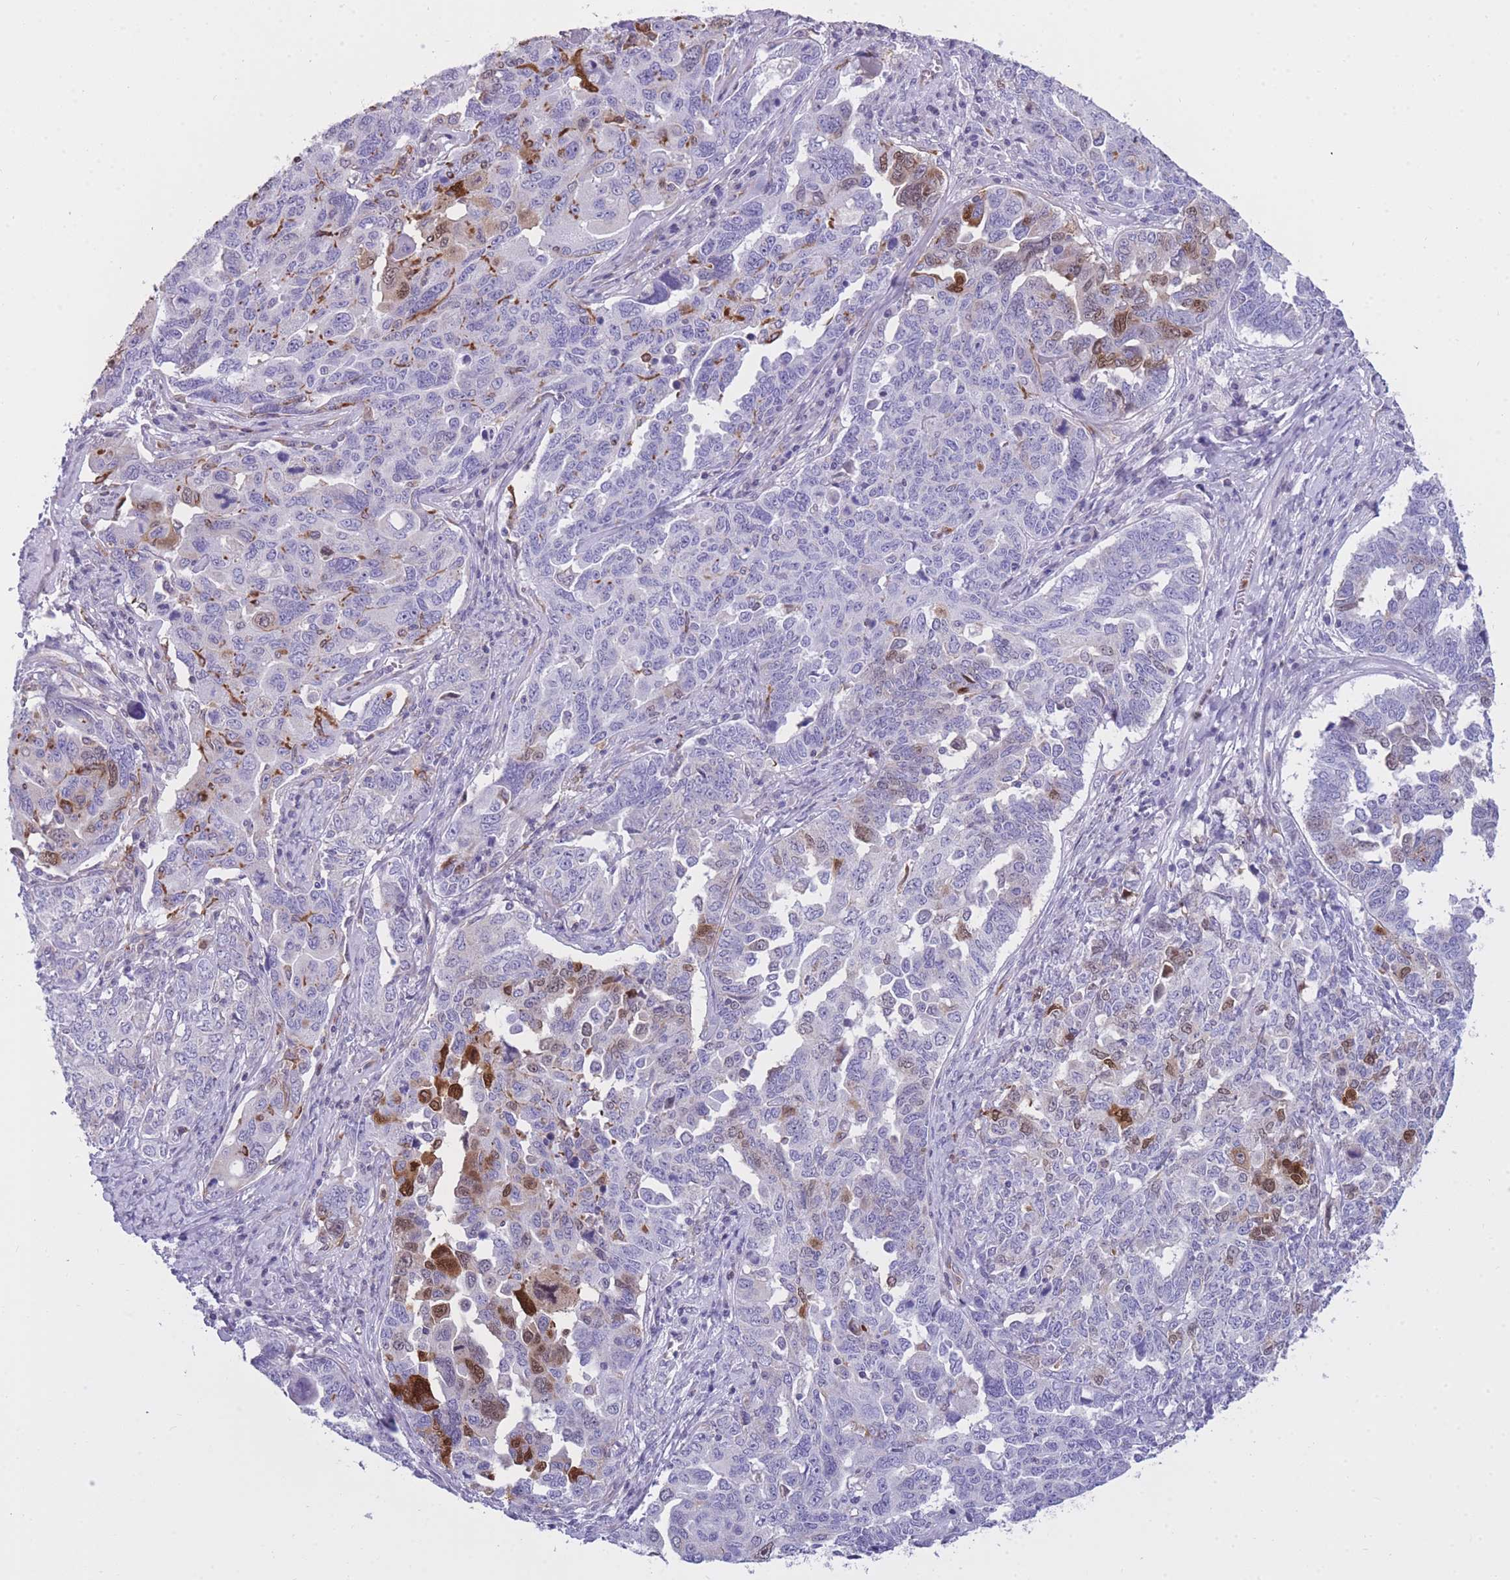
{"staining": {"intensity": "moderate", "quantity": "<25%", "location": "cytoplasmic/membranous,nuclear"}, "tissue": "ovarian cancer", "cell_type": "Tumor cells", "image_type": "cancer", "snomed": [{"axis": "morphology", "description": "Carcinoma, endometroid"}, {"axis": "topography", "description": "Ovary"}], "caption": "Immunohistochemistry (IHC) of ovarian cancer reveals low levels of moderate cytoplasmic/membranous and nuclear expression in about <25% of tumor cells. (Brightfield microscopy of DAB IHC at high magnification).", "gene": "ZNF662", "patient": {"sex": "female", "age": 62}}